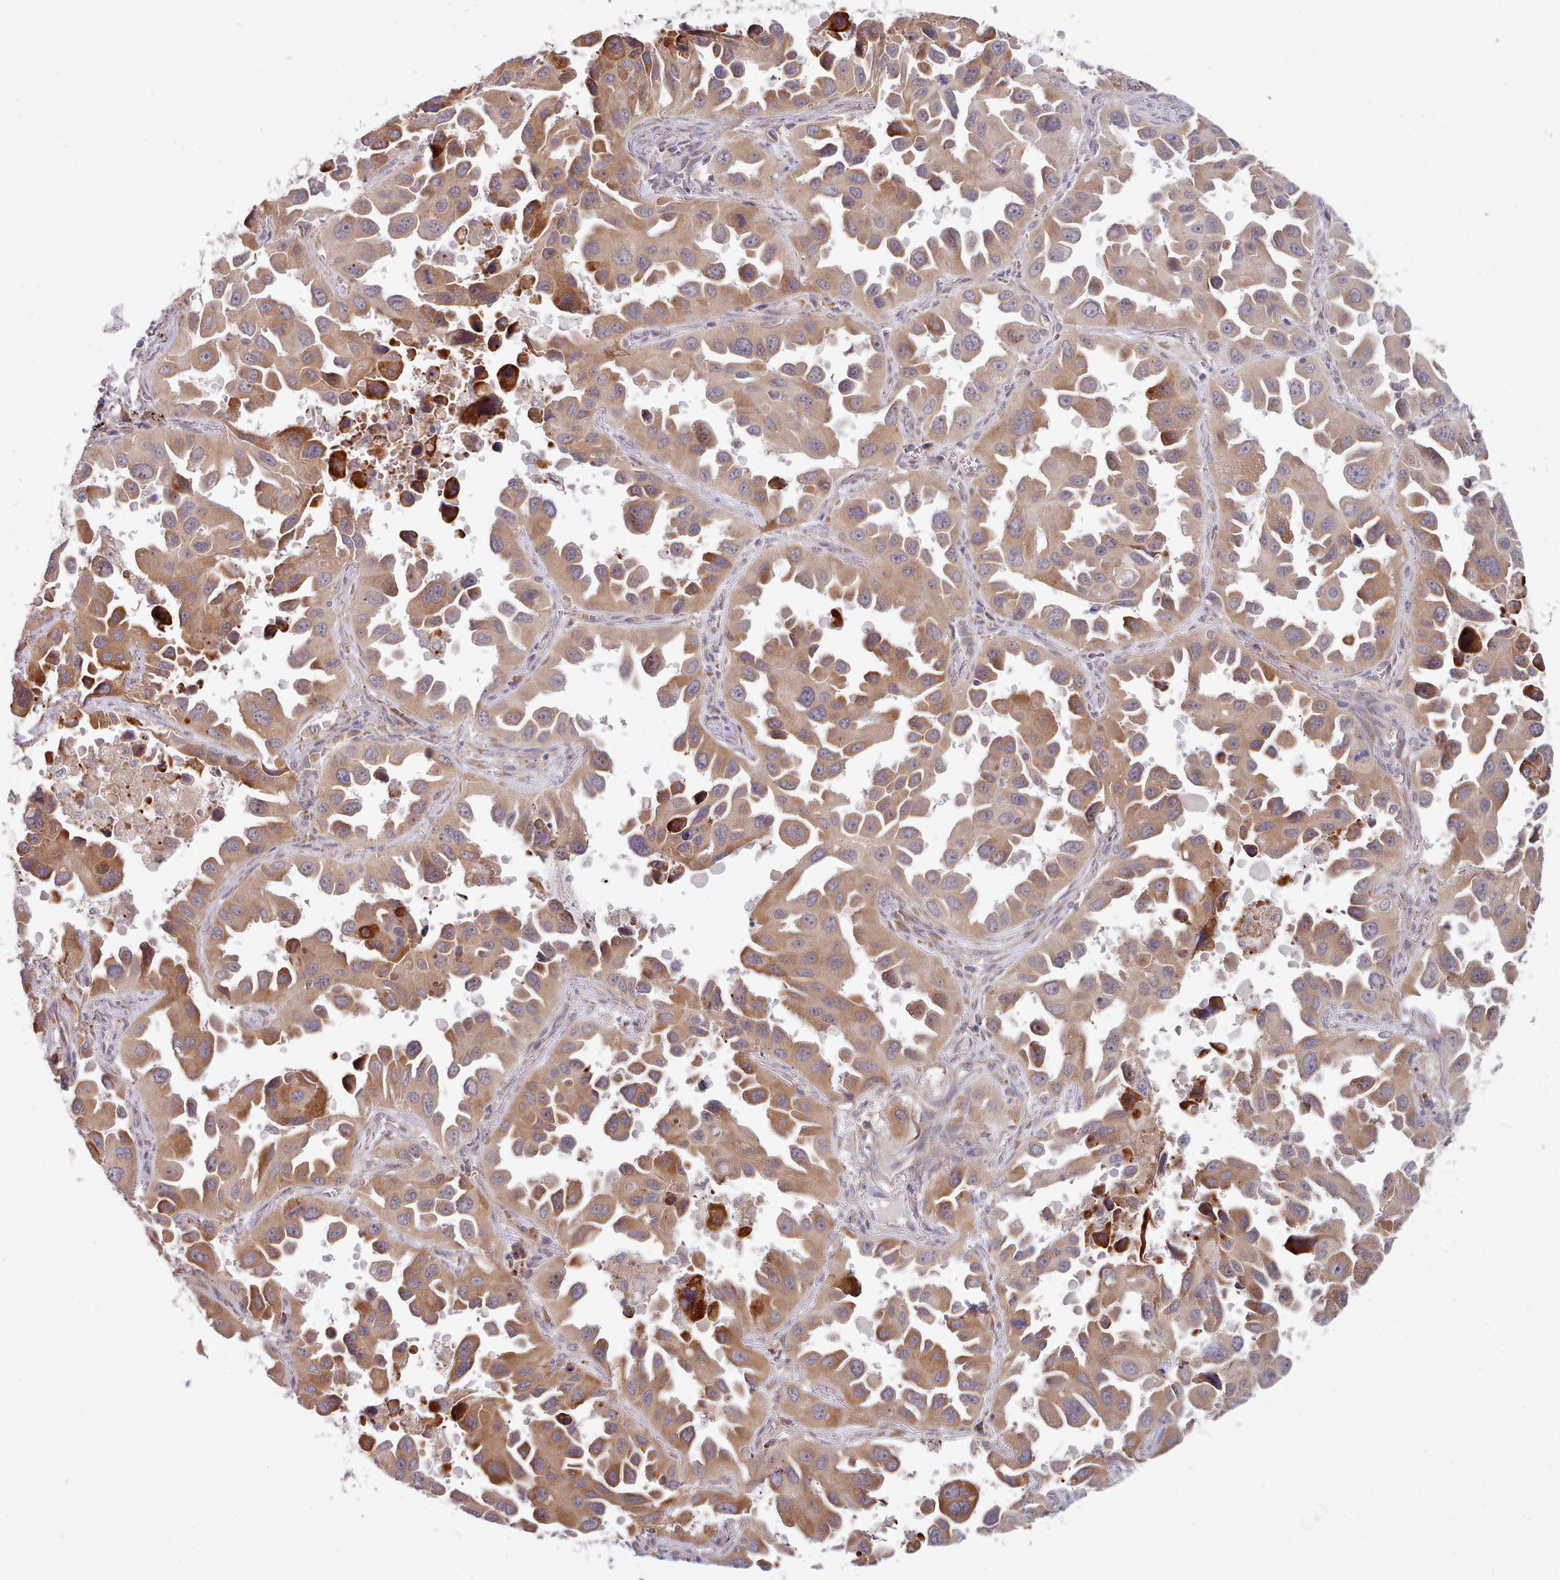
{"staining": {"intensity": "moderate", "quantity": ">75%", "location": "cytoplasmic/membranous"}, "tissue": "lung cancer", "cell_type": "Tumor cells", "image_type": "cancer", "snomed": [{"axis": "morphology", "description": "Adenocarcinoma, NOS"}, {"axis": "topography", "description": "Lung"}], "caption": "Lung adenocarcinoma tissue exhibits moderate cytoplasmic/membranous staining in about >75% of tumor cells, visualized by immunohistochemistry.", "gene": "TRIM26", "patient": {"sex": "male", "age": 66}}